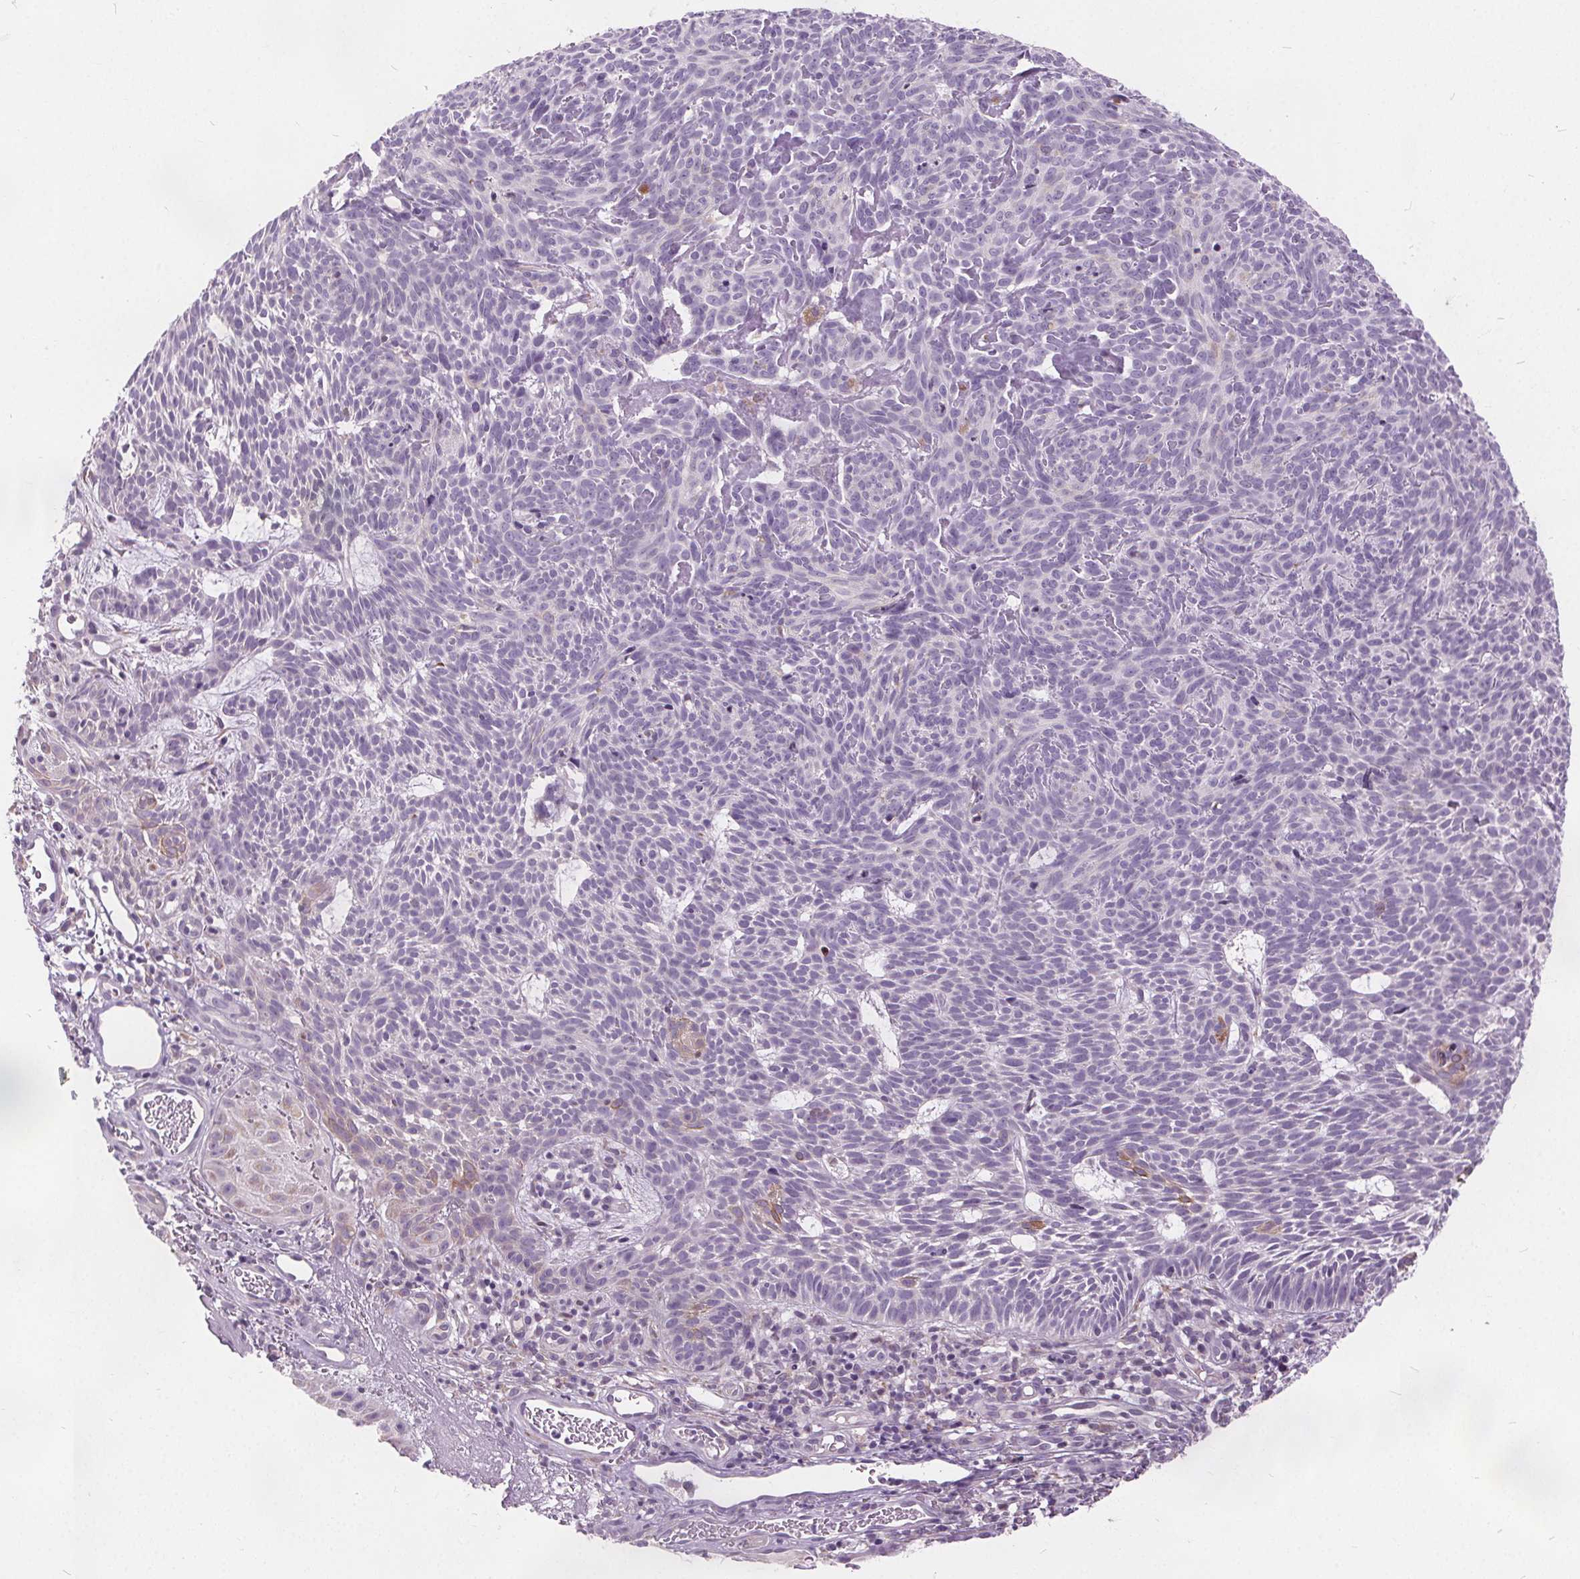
{"staining": {"intensity": "negative", "quantity": "none", "location": "none"}, "tissue": "skin cancer", "cell_type": "Tumor cells", "image_type": "cancer", "snomed": [{"axis": "morphology", "description": "Basal cell carcinoma"}, {"axis": "topography", "description": "Skin"}], "caption": "A micrograph of basal cell carcinoma (skin) stained for a protein exhibits no brown staining in tumor cells. The staining was performed using DAB (3,3'-diaminobenzidine) to visualize the protein expression in brown, while the nuclei were stained in blue with hematoxylin (Magnification: 20x).", "gene": "ACOX2", "patient": {"sex": "male", "age": 59}}